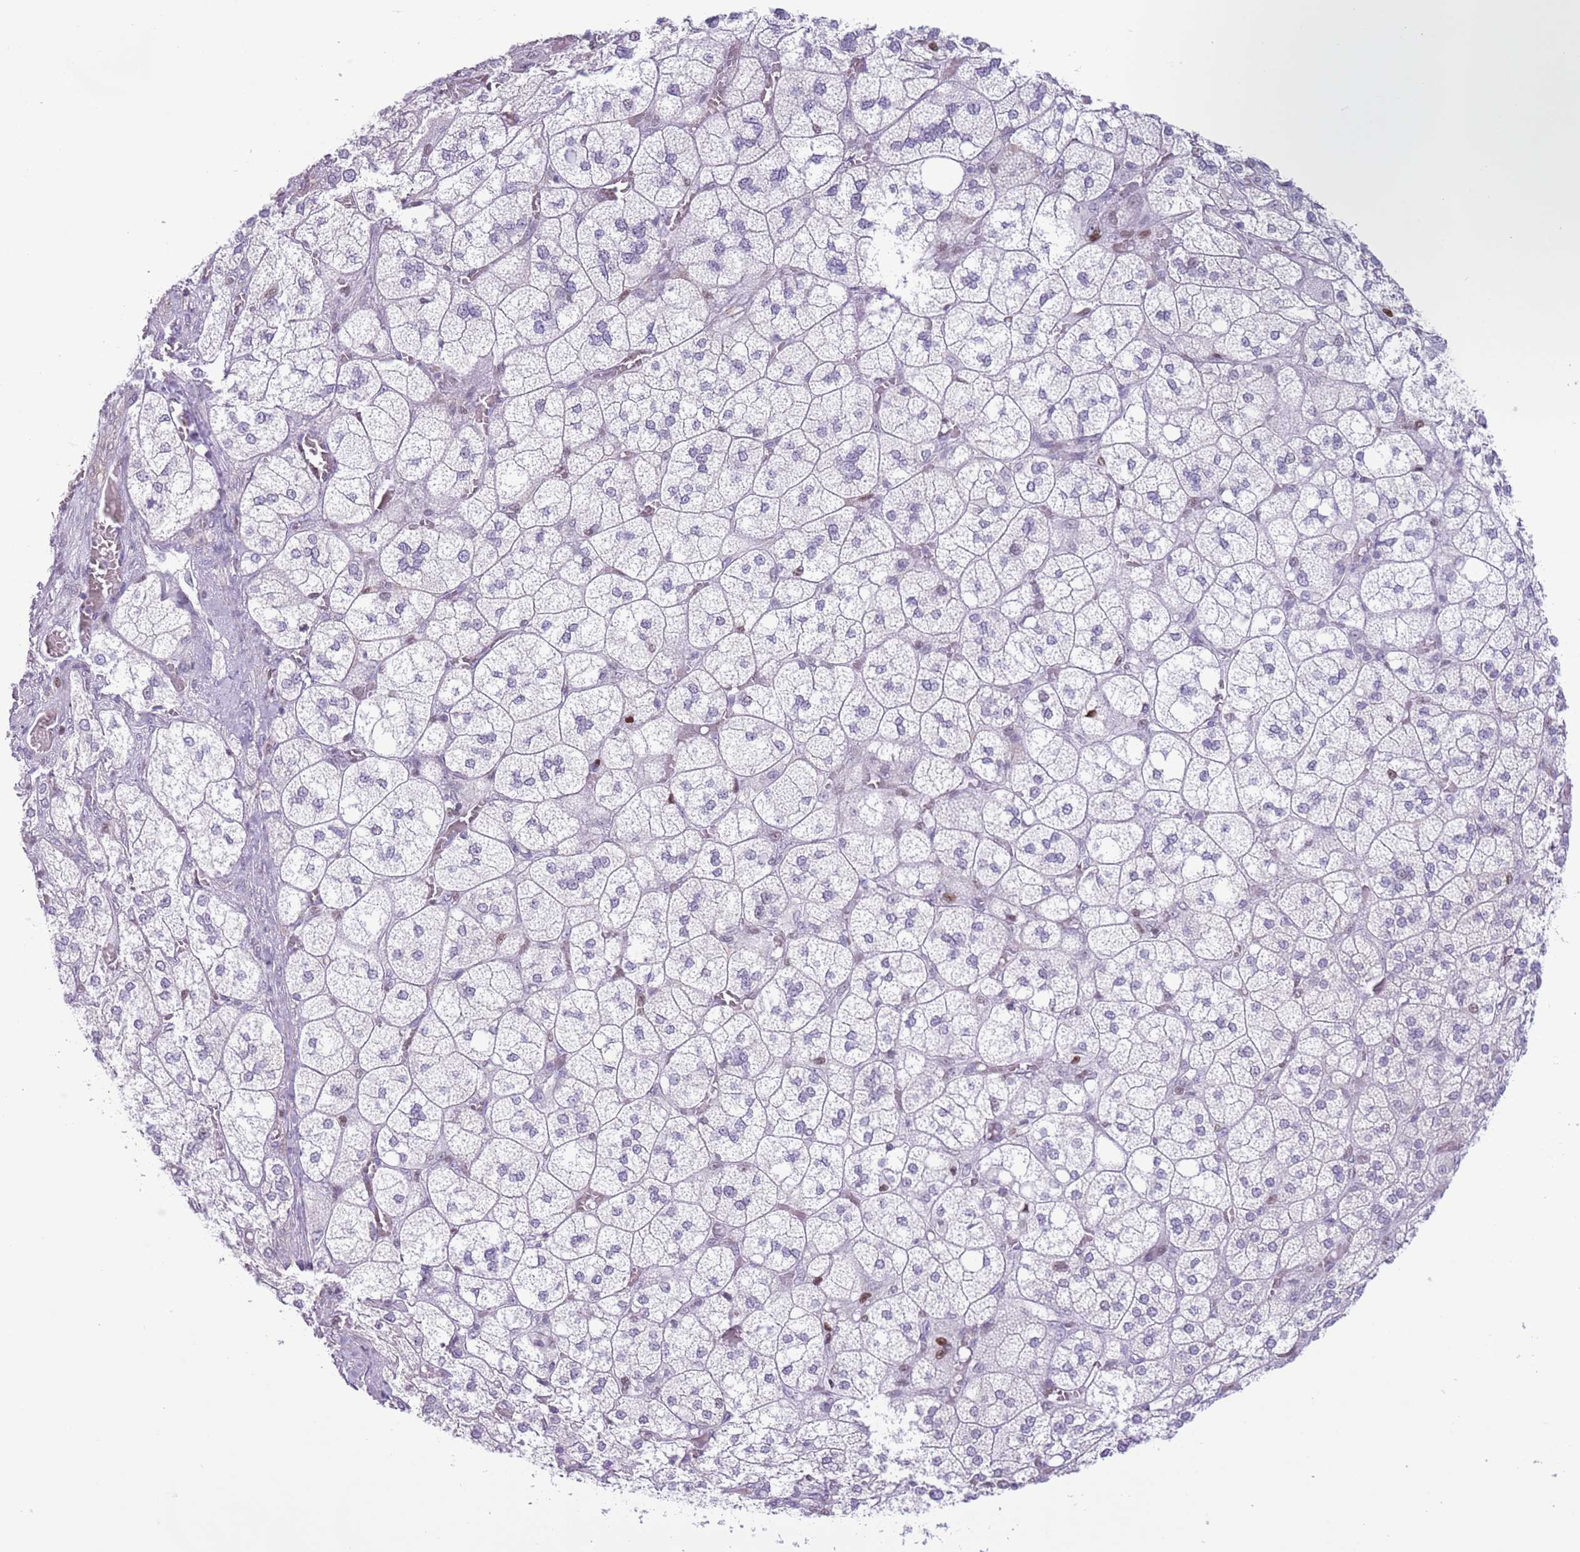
{"staining": {"intensity": "weak", "quantity": "<25%", "location": "nuclear"}, "tissue": "adrenal gland", "cell_type": "Glandular cells", "image_type": "normal", "snomed": [{"axis": "morphology", "description": "Normal tissue, NOS"}, {"axis": "topography", "description": "Adrenal gland"}], "caption": "High power microscopy image of an immunohistochemistry photomicrograph of normal adrenal gland, revealing no significant positivity in glandular cells.", "gene": "MFSD10", "patient": {"sex": "male", "age": 61}}